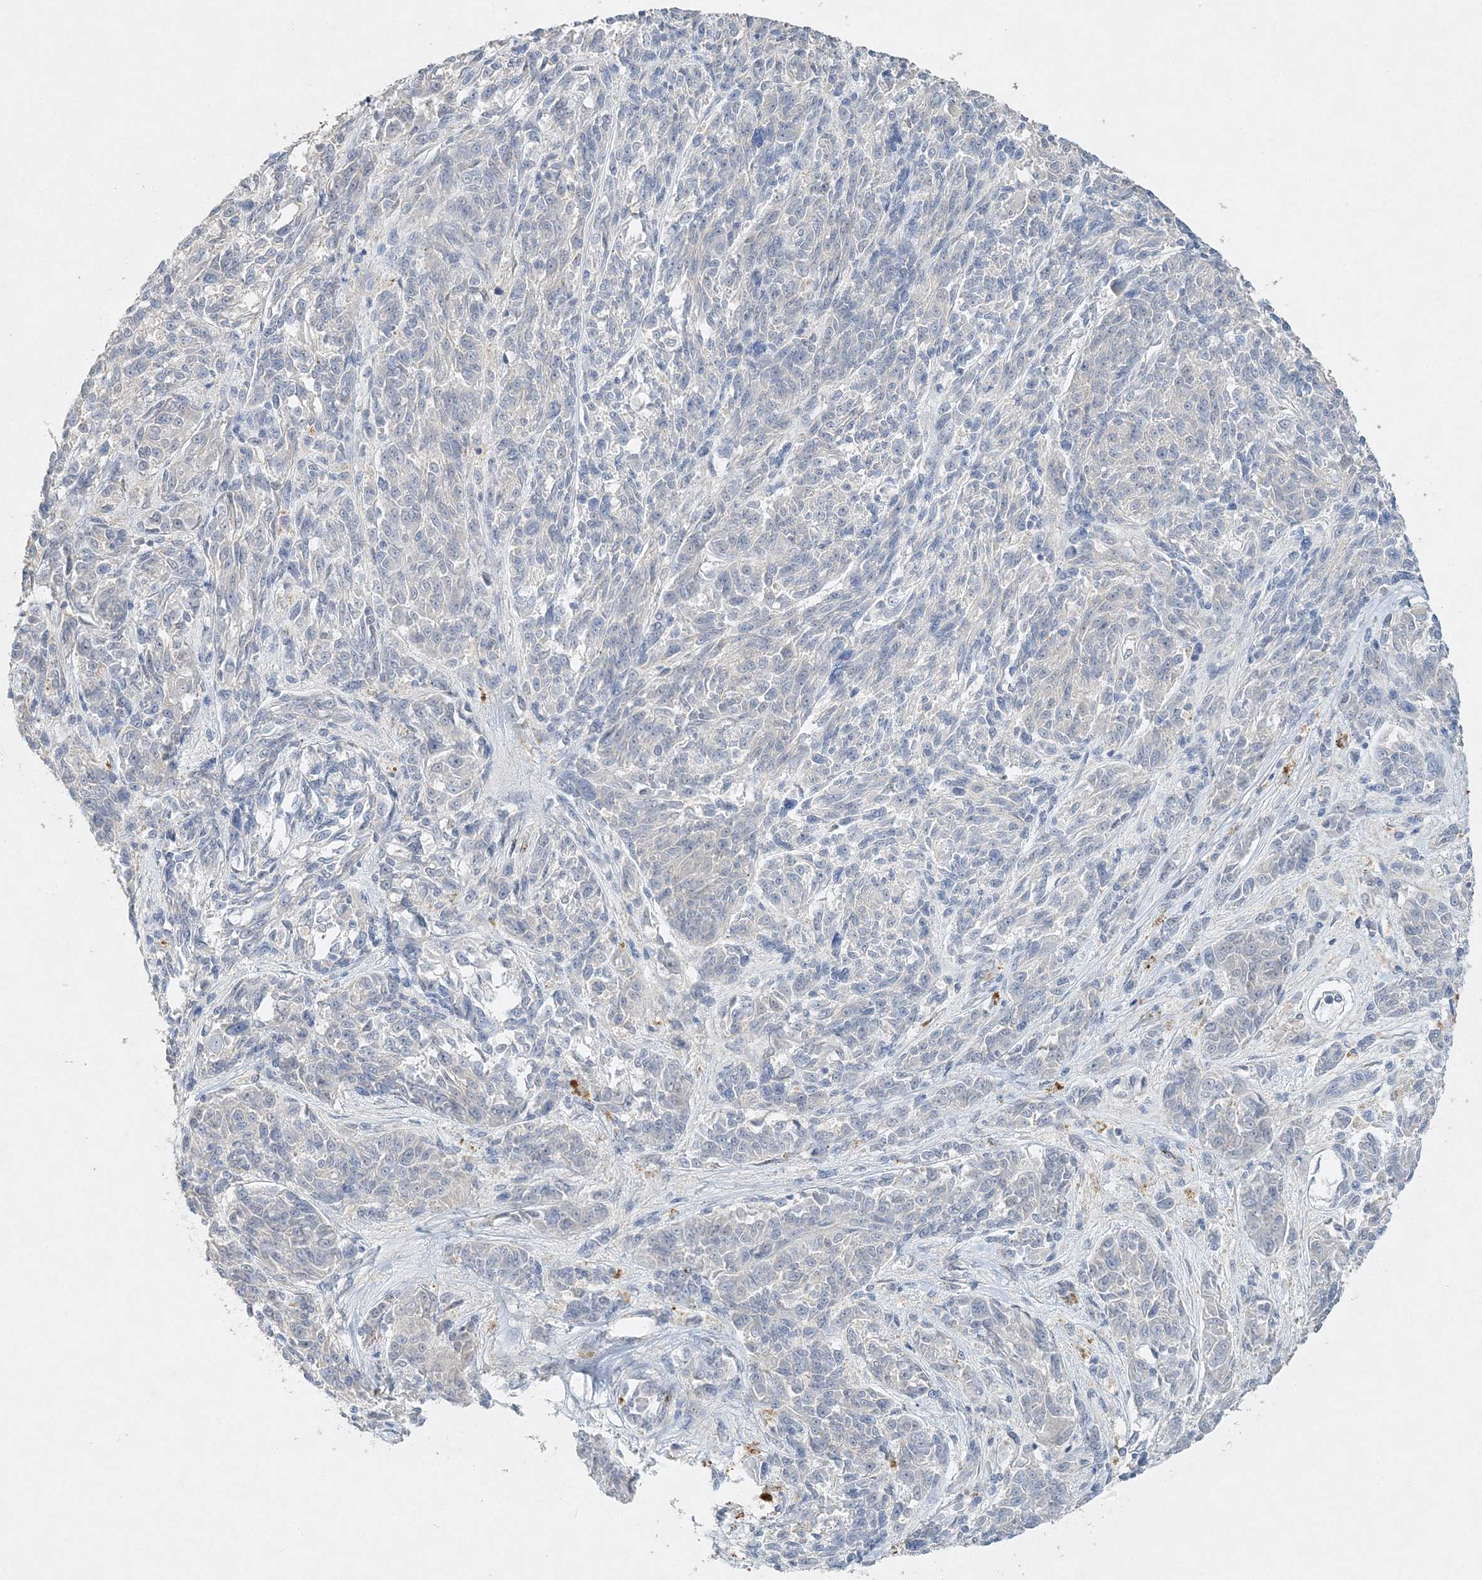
{"staining": {"intensity": "negative", "quantity": "none", "location": "none"}, "tissue": "melanoma", "cell_type": "Tumor cells", "image_type": "cancer", "snomed": [{"axis": "morphology", "description": "Malignant melanoma, NOS"}, {"axis": "topography", "description": "Skin"}], "caption": "DAB immunohistochemical staining of human melanoma shows no significant positivity in tumor cells. The staining was performed using DAB to visualize the protein expression in brown, while the nuclei were stained in blue with hematoxylin (Magnification: 20x).", "gene": "MAT2B", "patient": {"sex": "male", "age": 53}}